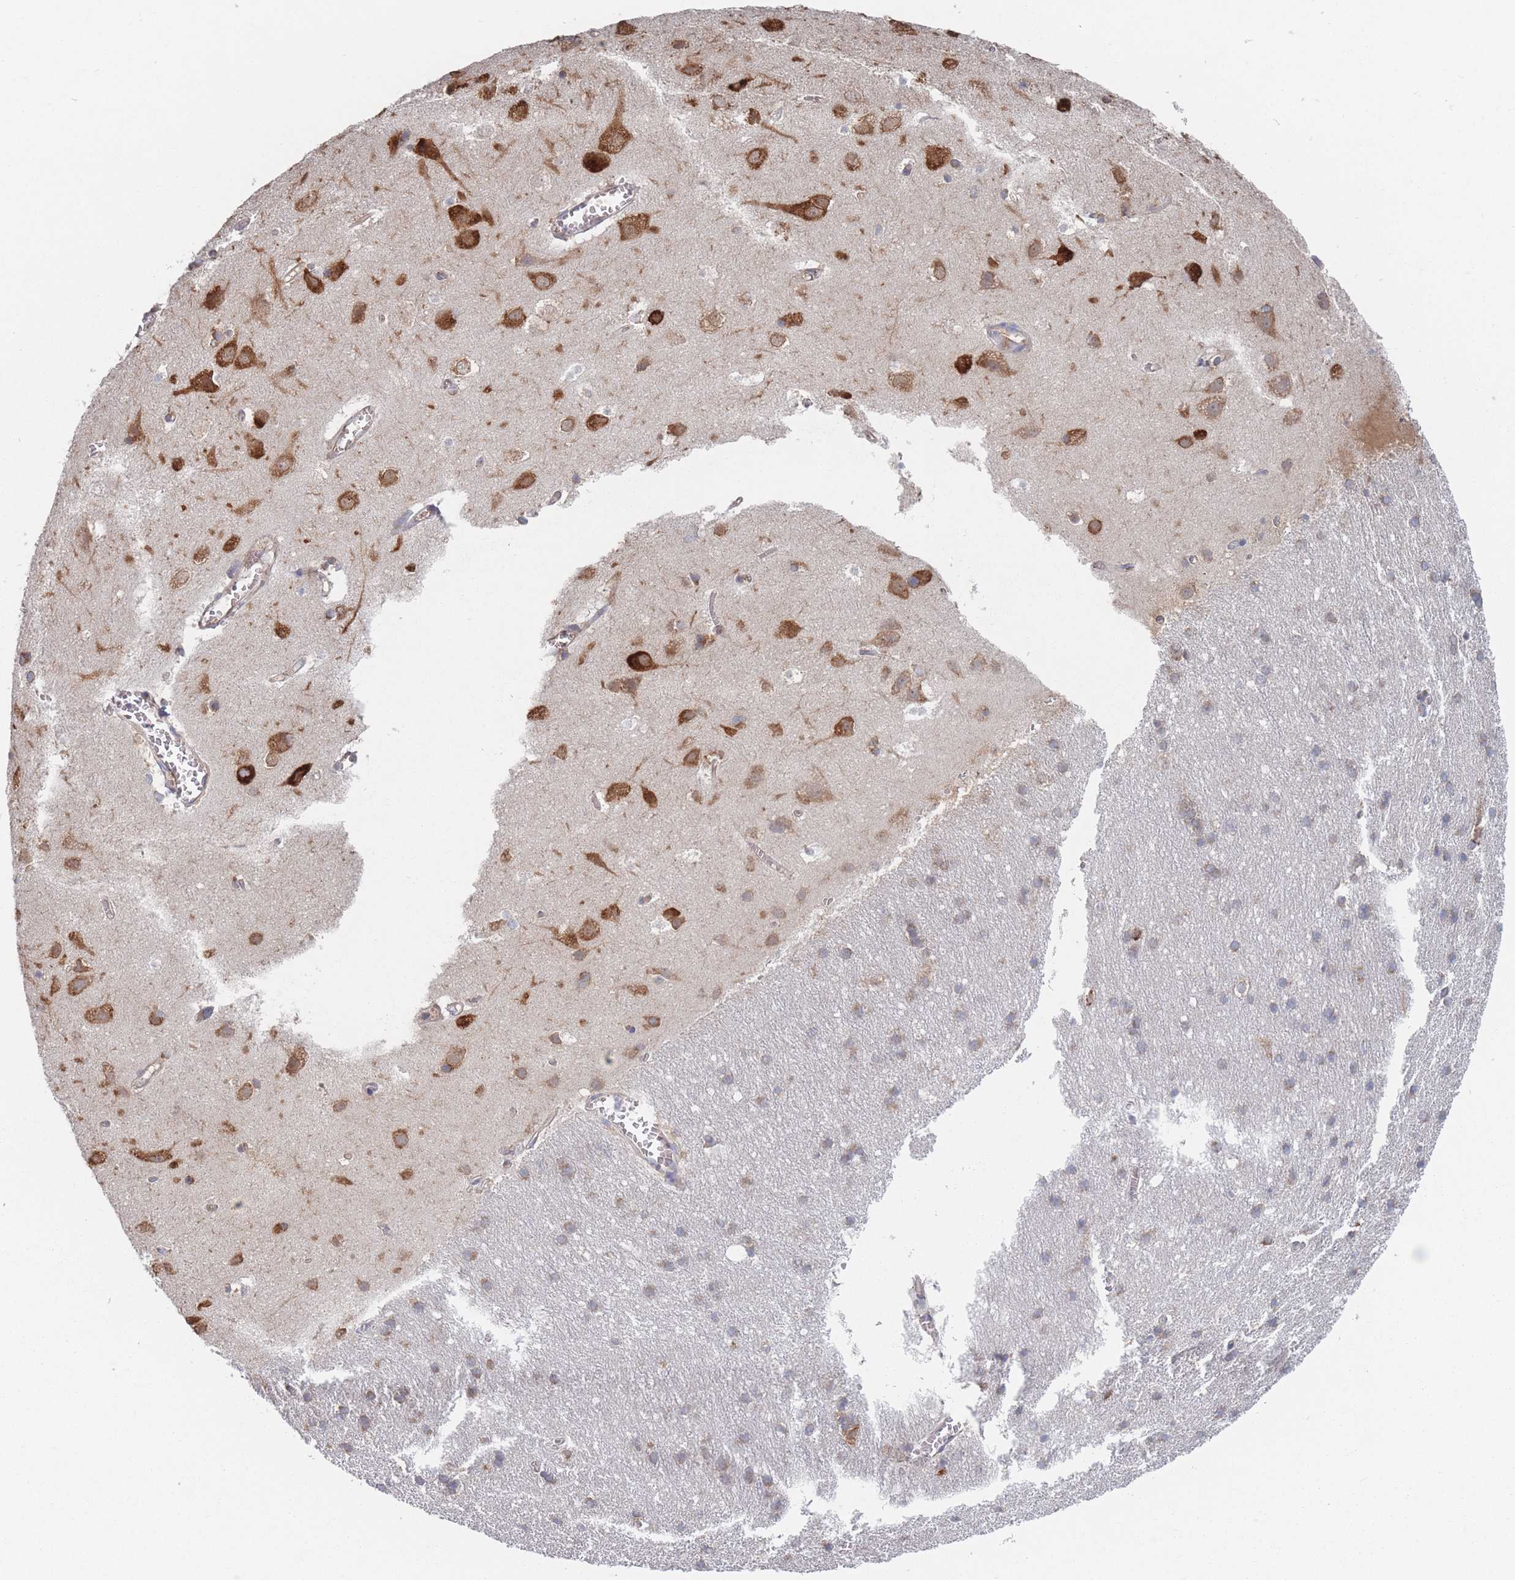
{"staining": {"intensity": "weak", "quantity": "25%-75%", "location": "cytoplasmic/membranous"}, "tissue": "cerebral cortex", "cell_type": "Endothelial cells", "image_type": "normal", "snomed": [{"axis": "morphology", "description": "Normal tissue, NOS"}, {"axis": "topography", "description": "Cerebral cortex"}], "caption": "An image of human cerebral cortex stained for a protein shows weak cytoplasmic/membranous brown staining in endothelial cells.", "gene": "EEF1B2", "patient": {"sex": "male", "age": 54}}